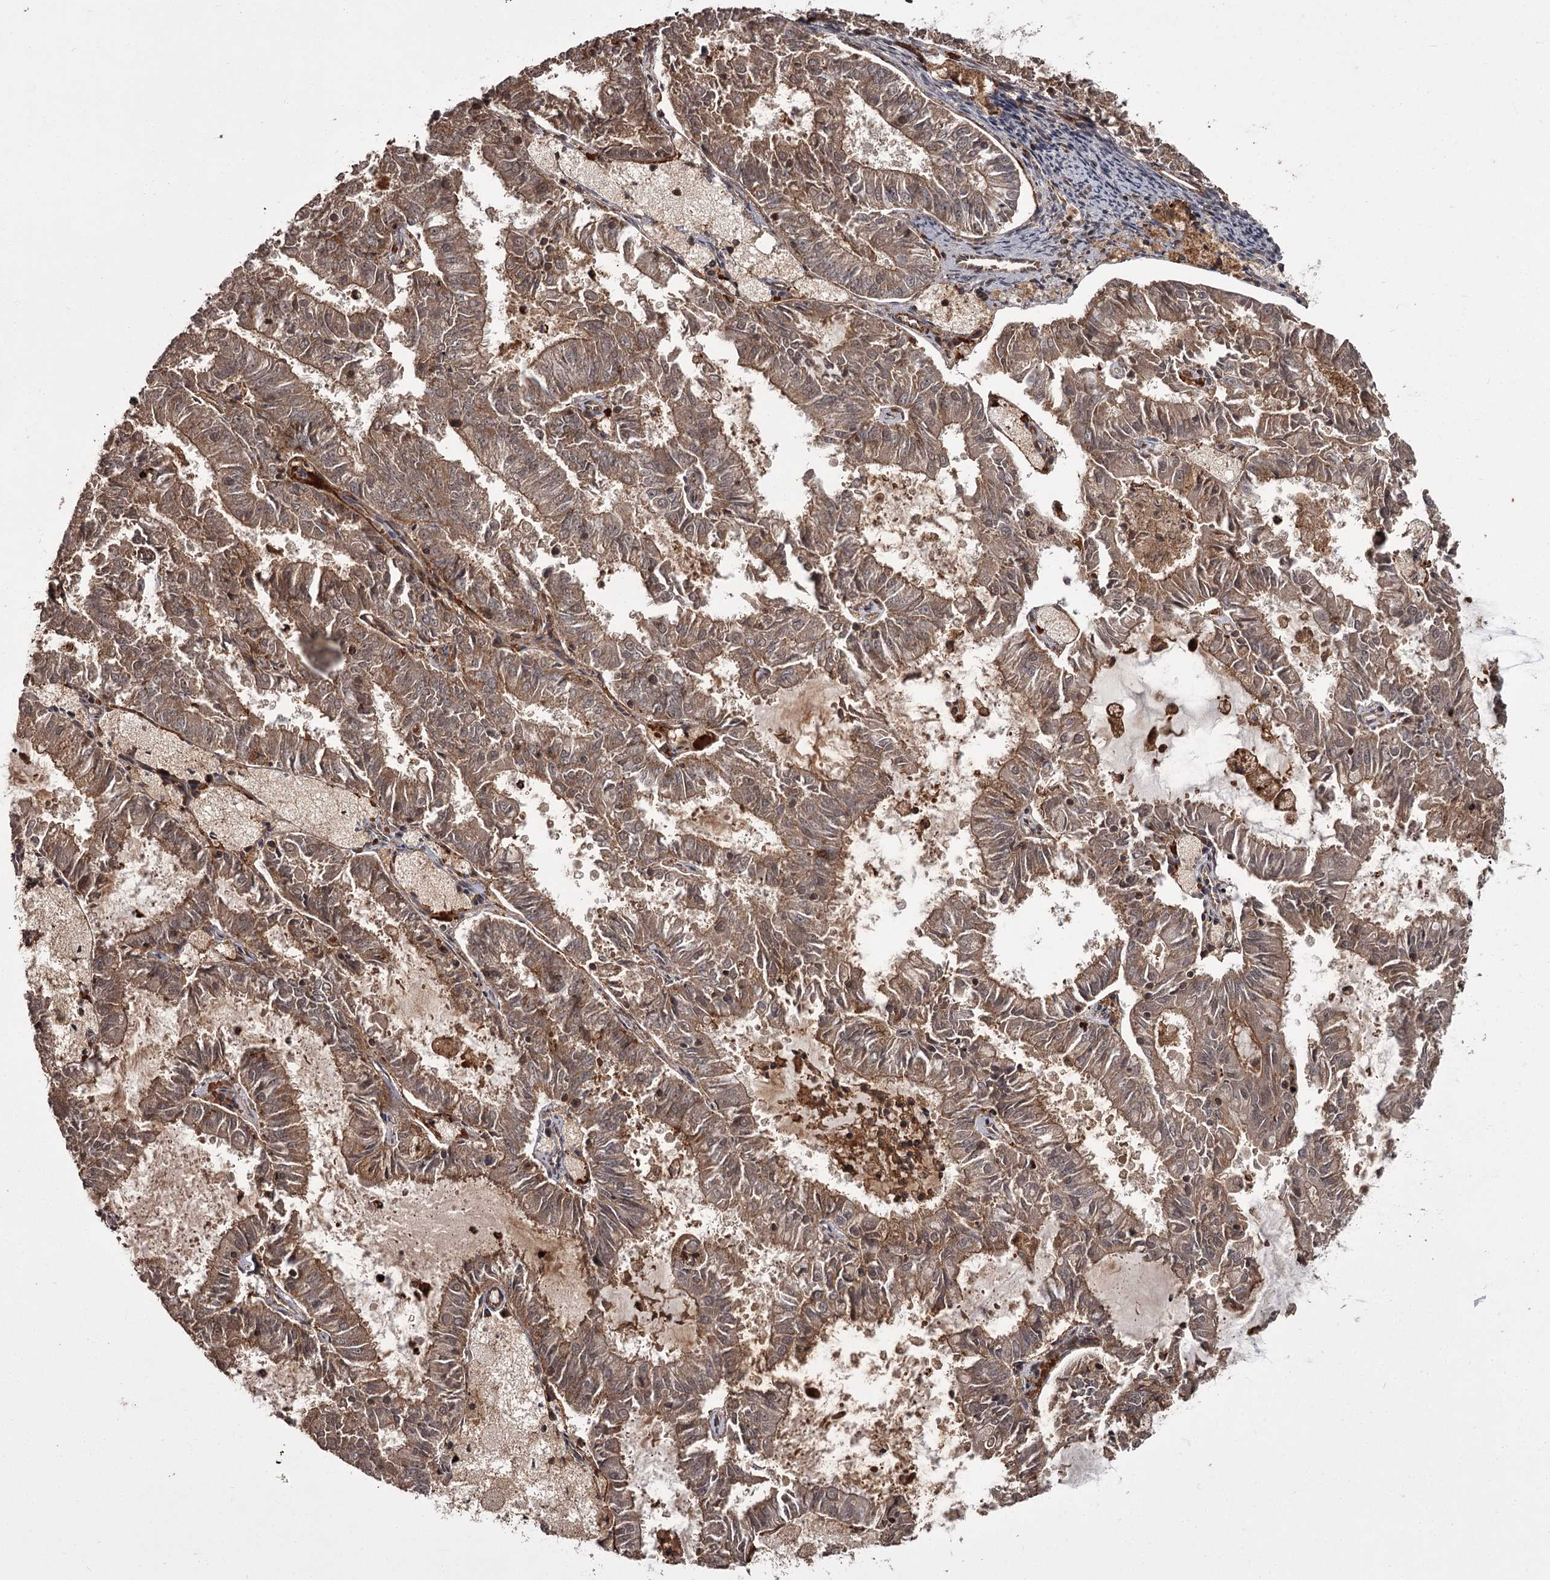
{"staining": {"intensity": "weak", "quantity": ">75%", "location": "cytoplasmic/membranous,nuclear"}, "tissue": "endometrial cancer", "cell_type": "Tumor cells", "image_type": "cancer", "snomed": [{"axis": "morphology", "description": "Adenocarcinoma, NOS"}, {"axis": "topography", "description": "Endometrium"}], "caption": "Immunohistochemistry image of neoplastic tissue: human endometrial cancer (adenocarcinoma) stained using IHC displays low levels of weak protein expression localized specifically in the cytoplasmic/membranous and nuclear of tumor cells, appearing as a cytoplasmic/membranous and nuclear brown color.", "gene": "TBC1D23", "patient": {"sex": "female", "age": 57}}